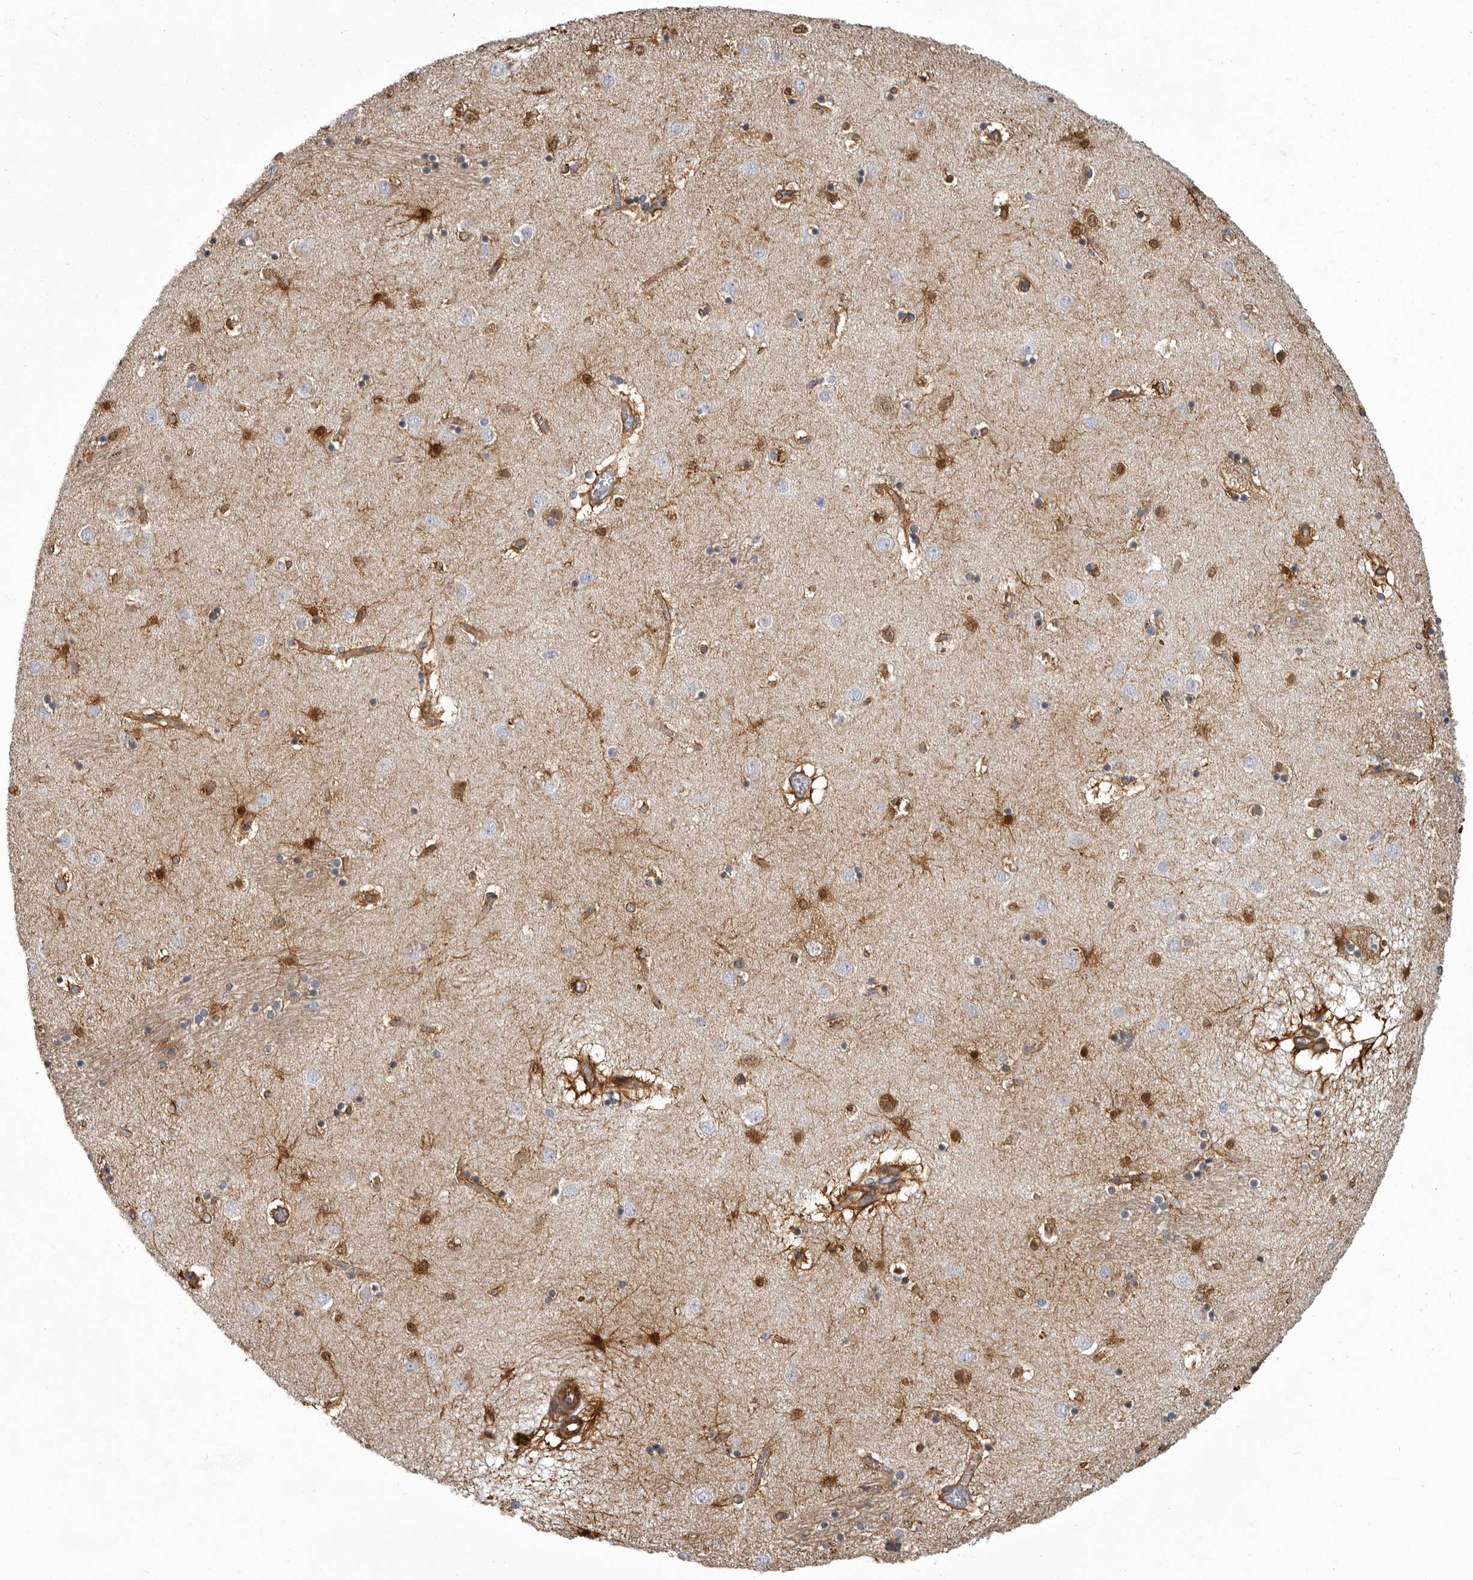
{"staining": {"intensity": "moderate", "quantity": "25%-75%", "location": "cytoplasmic/membranous,nuclear"}, "tissue": "caudate", "cell_type": "Glial cells", "image_type": "normal", "snomed": [{"axis": "morphology", "description": "Normal tissue, NOS"}, {"axis": "topography", "description": "Lateral ventricle wall"}], "caption": "A brown stain labels moderate cytoplasmic/membranous,nuclear expression of a protein in glial cells of benign human caudate. The protein is stained brown, and the nuclei are stained in blue (DAB (3,3'-diaminobenzidine) IHC with brightfield microscopy, high magnification).", "gene": "ENAH", "patient": {"sex": "male", "age": 70}}